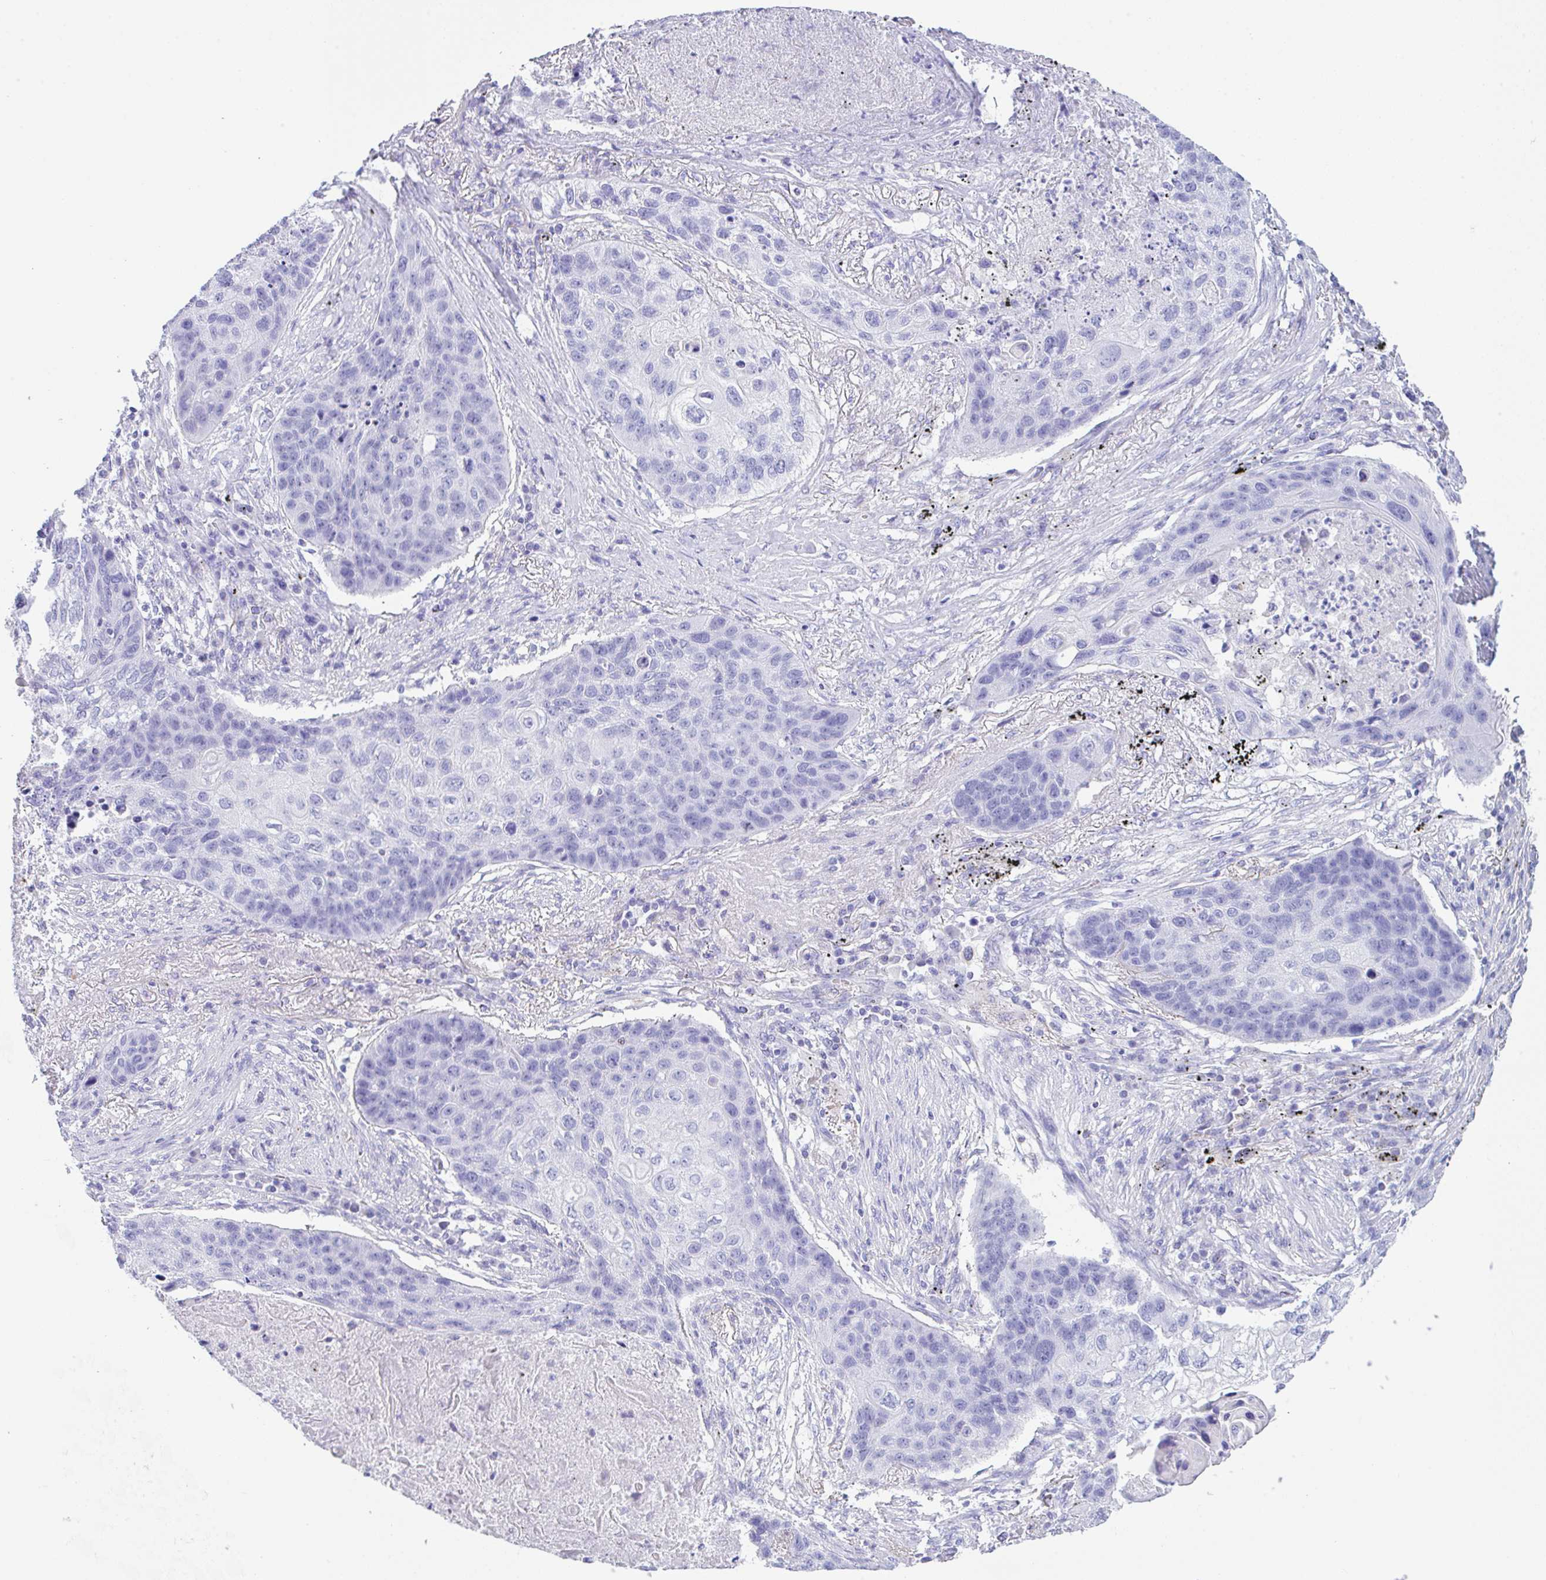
{"staining": {"intensity": "negative", "quantity": "none", "location": "none"}, "tissue": "lung cancer", "cell_type": "Tumor cells", "image_type": "cancer", "snomed": [{"axis": "morphology", "description": "Squamous cell carcinoma, NOS"}, {"axis": "topography", "description": "Lung"}], "caption": "Tumor cells are negative for brown protein staining in lung squamous cell carcinoma.", "gene": "NDUFAF8", "patient": {"sex": "female", "age": 63}}